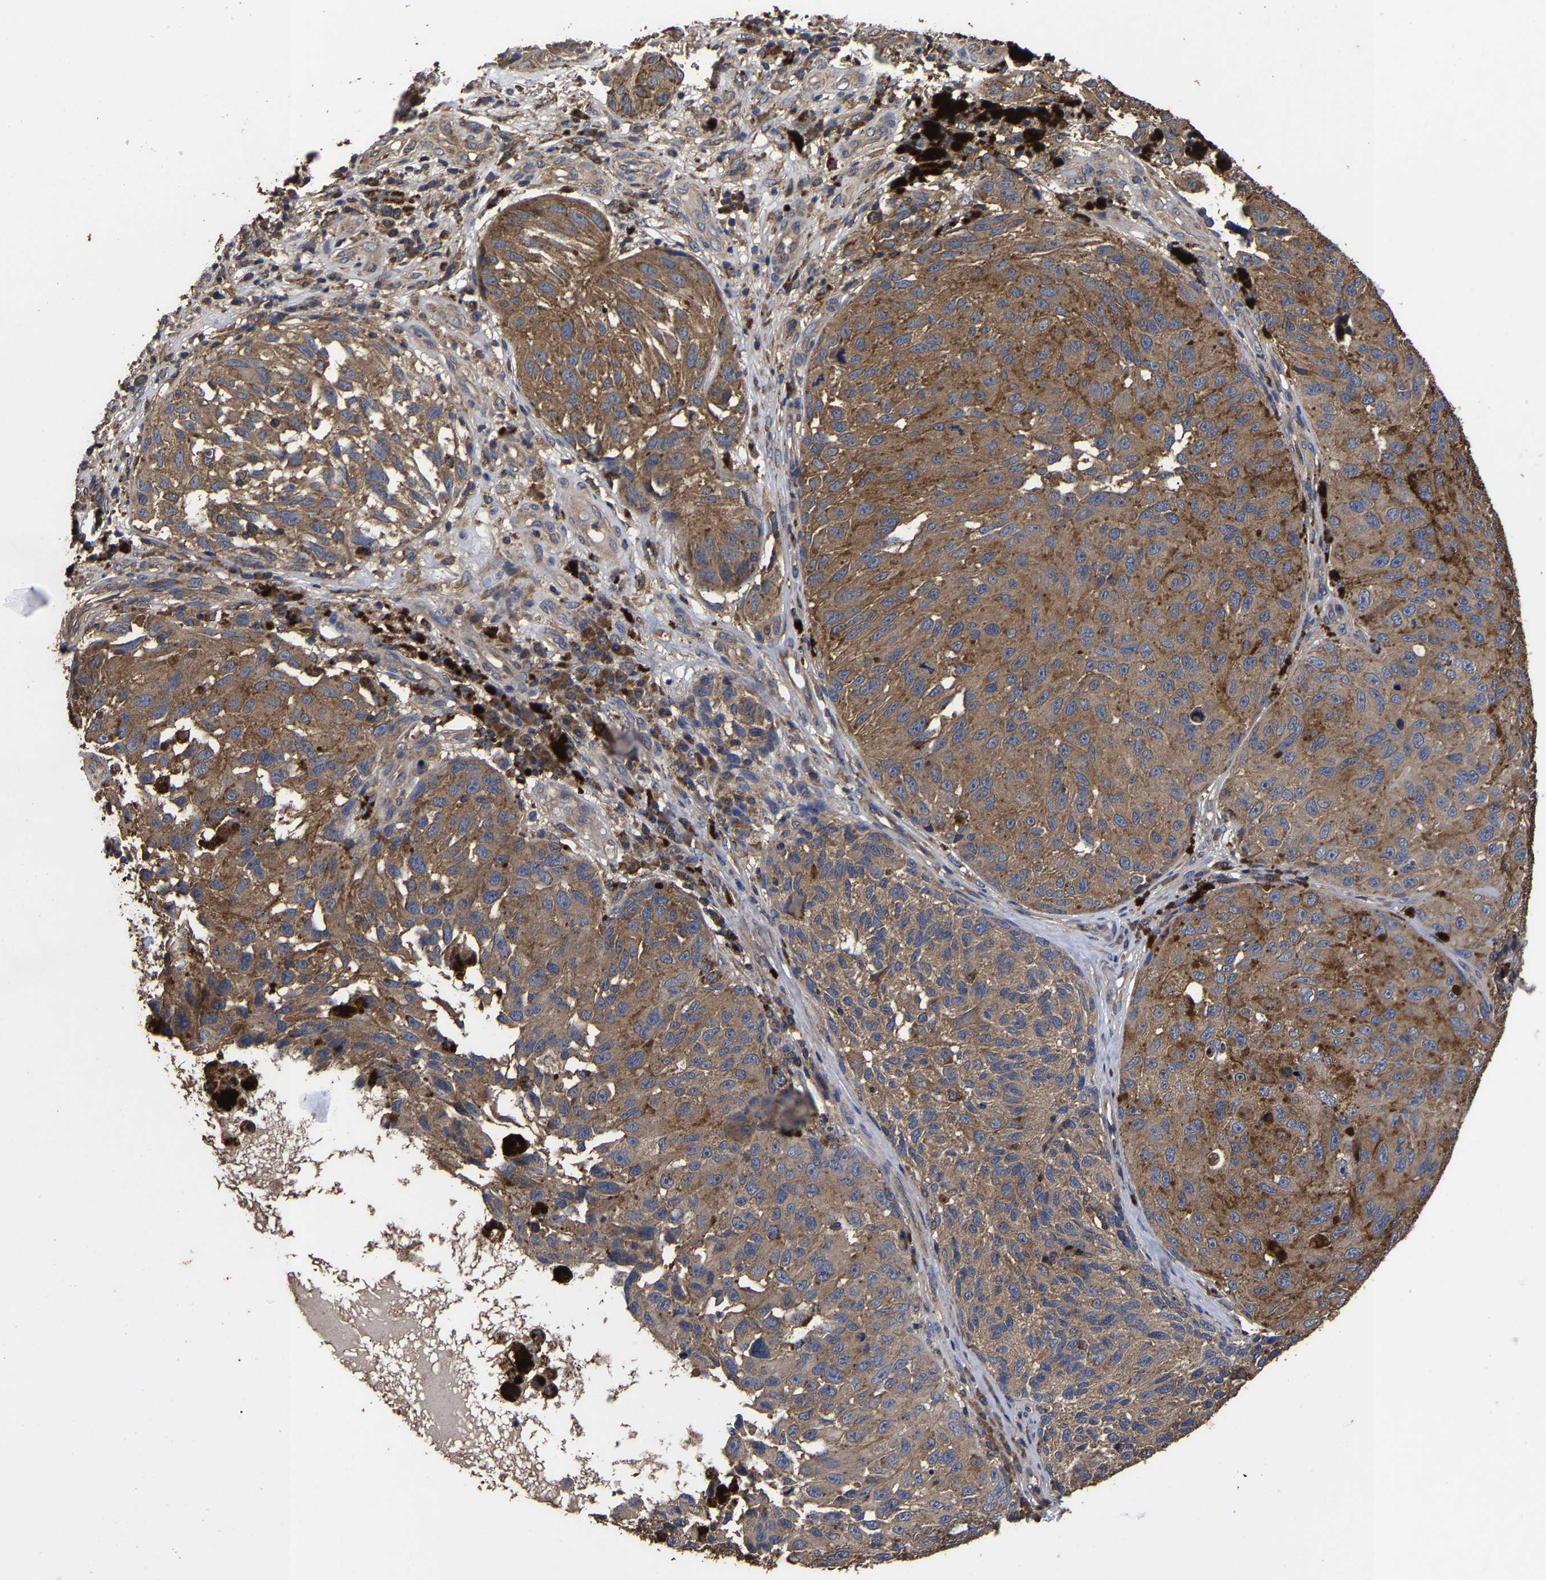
{"staining": {"intensity": "moderate", "quantity": ">75%", "location": "cytoplasmic/membranous"}, "tissue": "melanoma", "cell_type": "Tumor cells", "image_type": "cancer", "snomed": [{"axis": "morphology", "description": "Malignant melanoma, NOS"}, {"axis": "topography", "description": "Skin"}], "caption": "Protein positivity by immunohistochemistry (IHC) demonstrates moderate cytoplasmic/membranous positivity in about >75% of tumor cells in malignant melanoma.", "gene": "ITCH", "patient": {"sex": "female", "age": 73}}